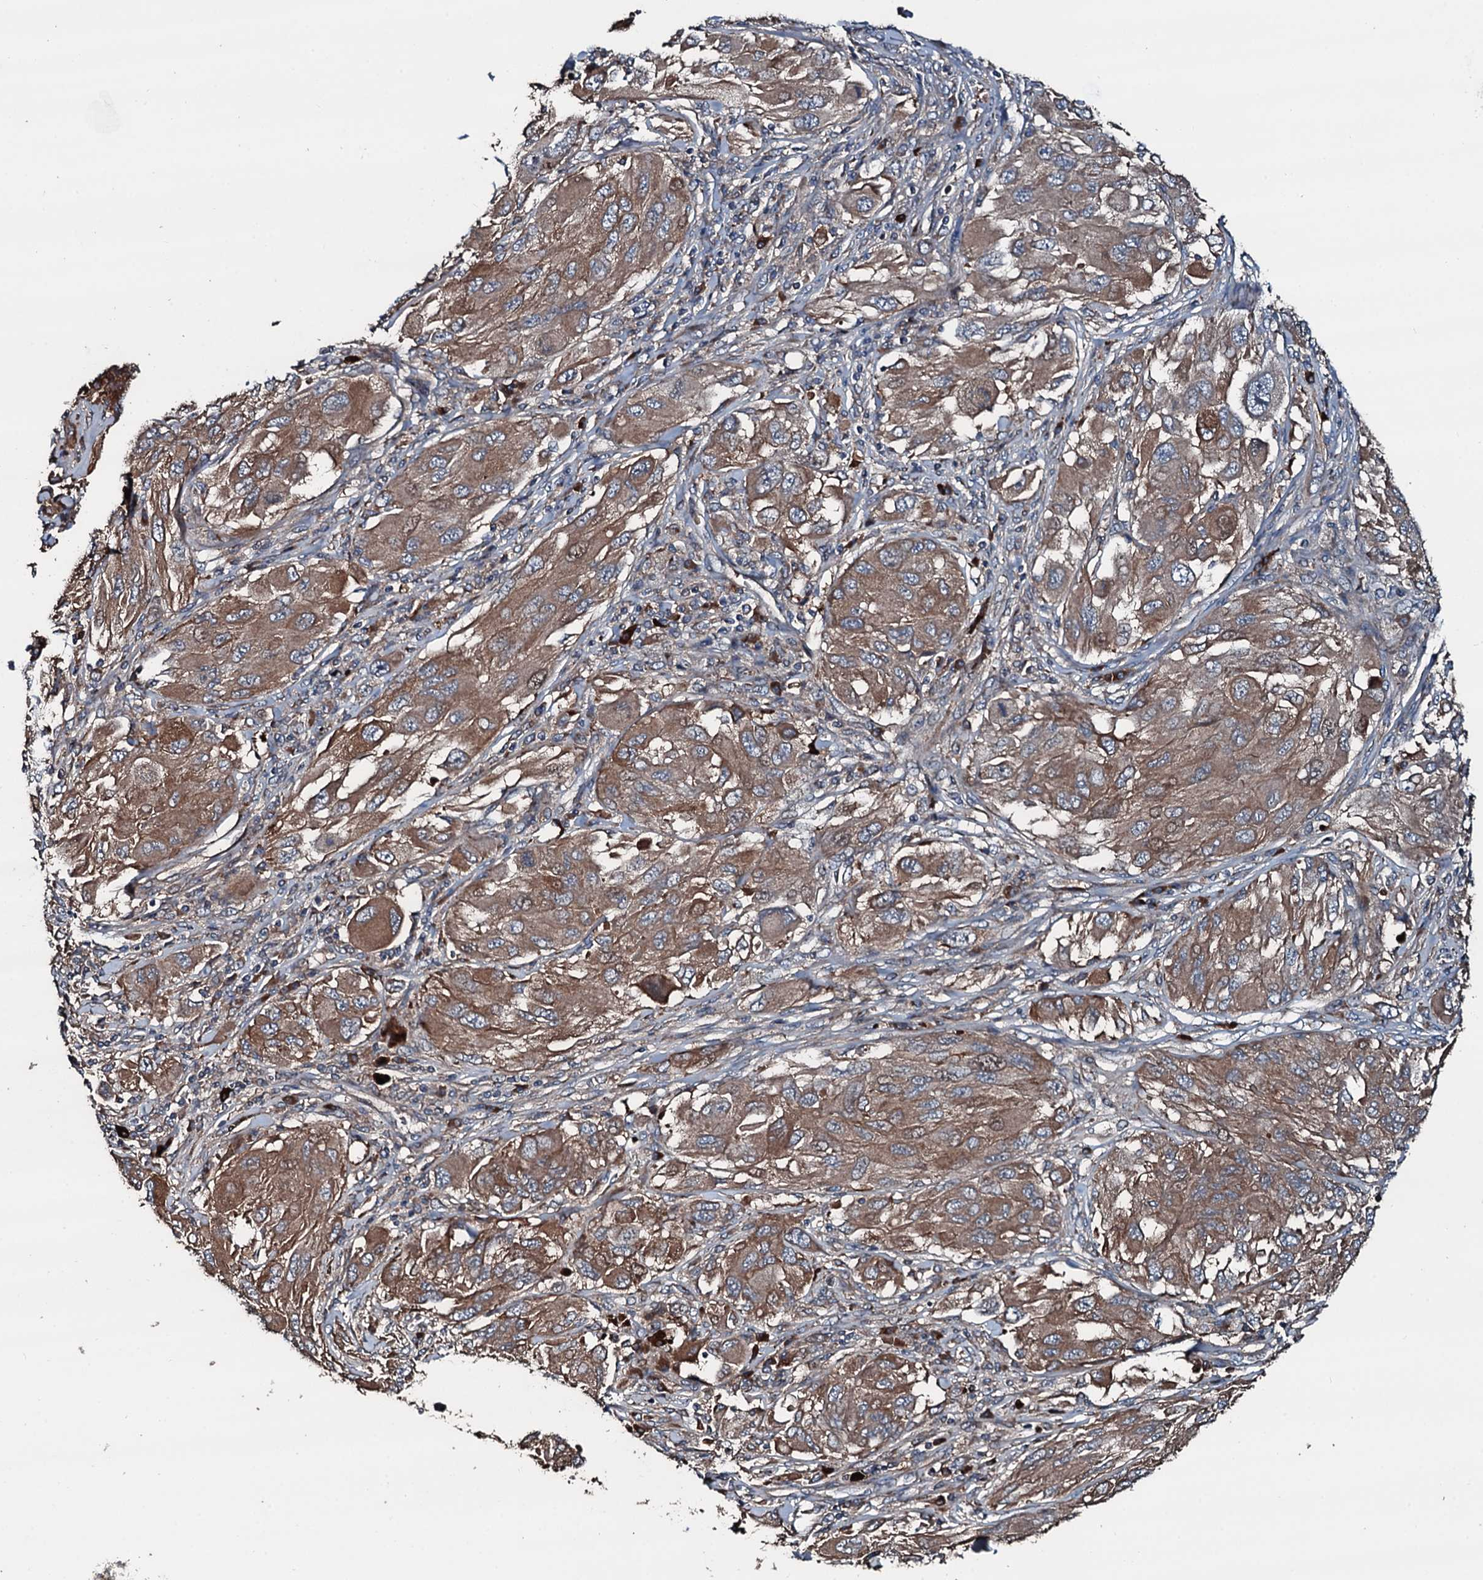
{"staining": {"intensity": "moderate", "quantity": ">75%", "location": "cytoplasmic/membranous"}, "tissue": "melanoma", "cell_type": "Tumor cells", "image_type": "cancer", "snomed": [{"axis": "morphology", "description": "Malignant melanoma, NOS"}, {"axis": "topography", "description": "Skin"}], "caption": "IHC micrograph of human malignant melanoma stained for a protein (brown), which reveals medium levels of moderate cytoplasmic/membranous expression in about >75% of tumor cells.", "gene": "AARS1", "patient": {"sex": "female", "age": 91}}